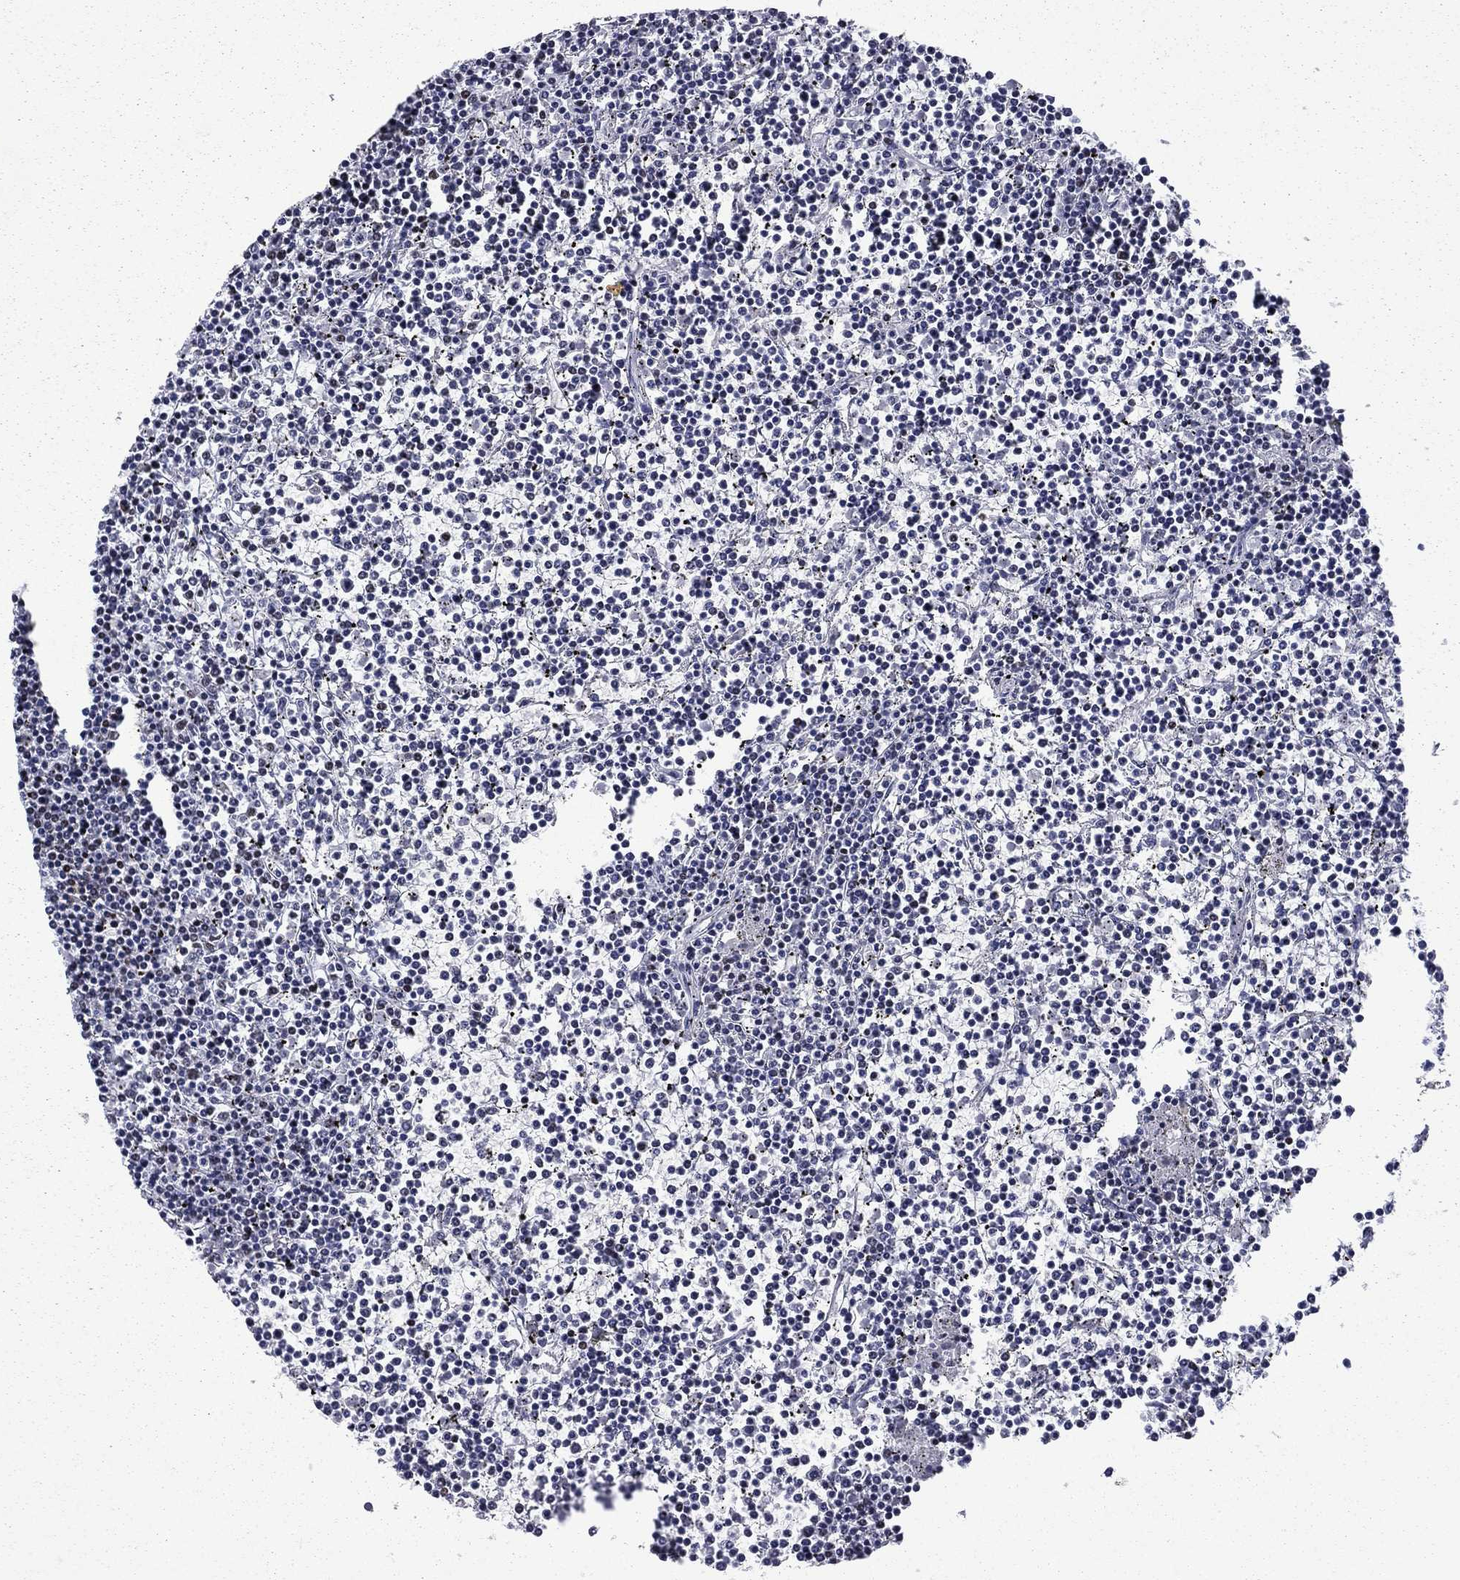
{"staining": {"intensity": "negative", "quantity": "none", "location": "none"}, "tissue": "lymphoma", "cell_type": "Tumor cells", "image_type": "cancer", "snomed": [{"axis": "morphology", "description": "Malignant lymphoma, non-Hodgkin's type, Low grade"}, {"axis": "topography", "description": "Spleen"}], "caption": "Micrograph shows no significant protein staining in tumor cells of low-grade malignant lymphoma, non-Hodgkin's type. (DAB (3,3'-diaminobenzidine) immunohistochemistry (IHC) visualized using brightfield microscopy, high magnification).", "gene": "IKZF3", "patient": {"sex": "female", "age": 19}}